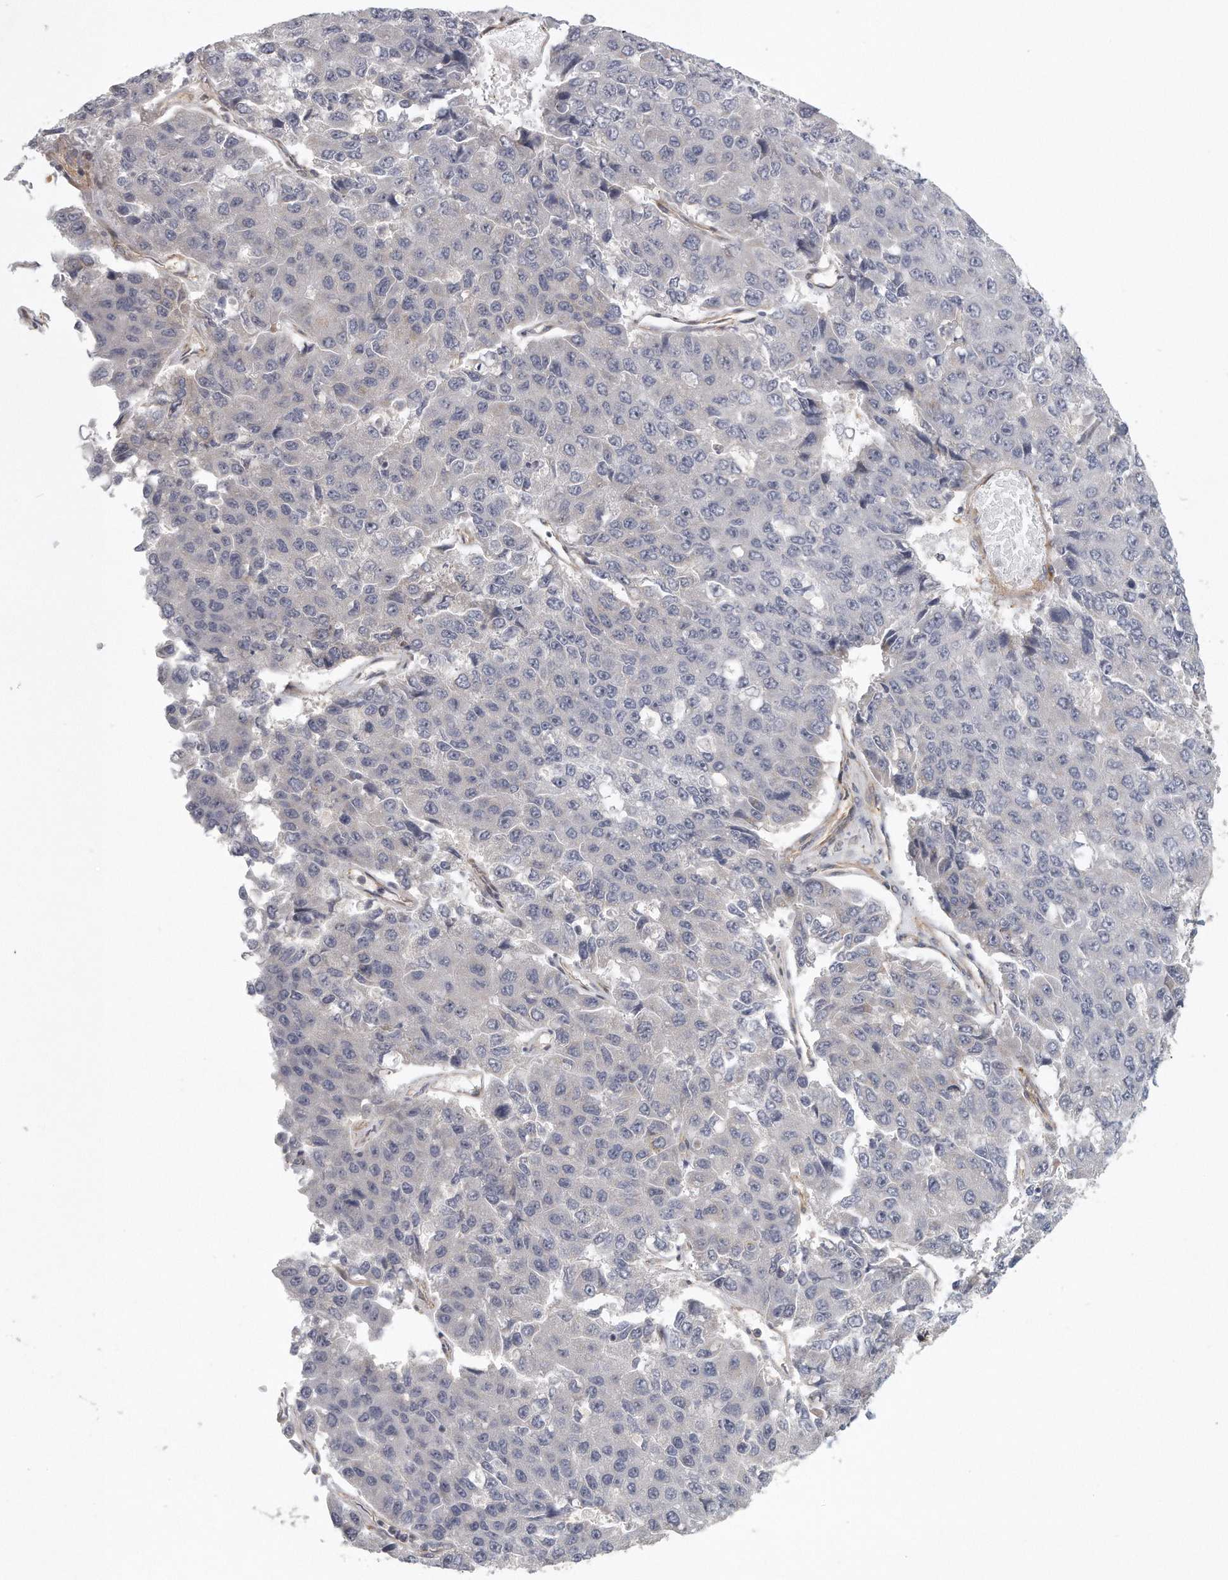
{"staining": {"intensity": "negative", "quantity": "none", "location": "none"}, "tissue": "pancreatic cancer", "cell_type": "Tumor cells", "image_type": "cancer", "snomed": [{"axis": "morphology", "description": "Adenocarcinoma, NOS"}, {"axis": "topography", "description": "Pancreas"}], "caption": "An IHC histopathology image of pancreatic cancer is shown. There is no staining in tumor cells of pancreatic cancer. (Brightfield microscopy of DAB (3,3'-diaminobenzidine) immunohistochemistry at high magnification).", "gene": "MTERF4", "patient": {"sex": "male", "age": 50}}